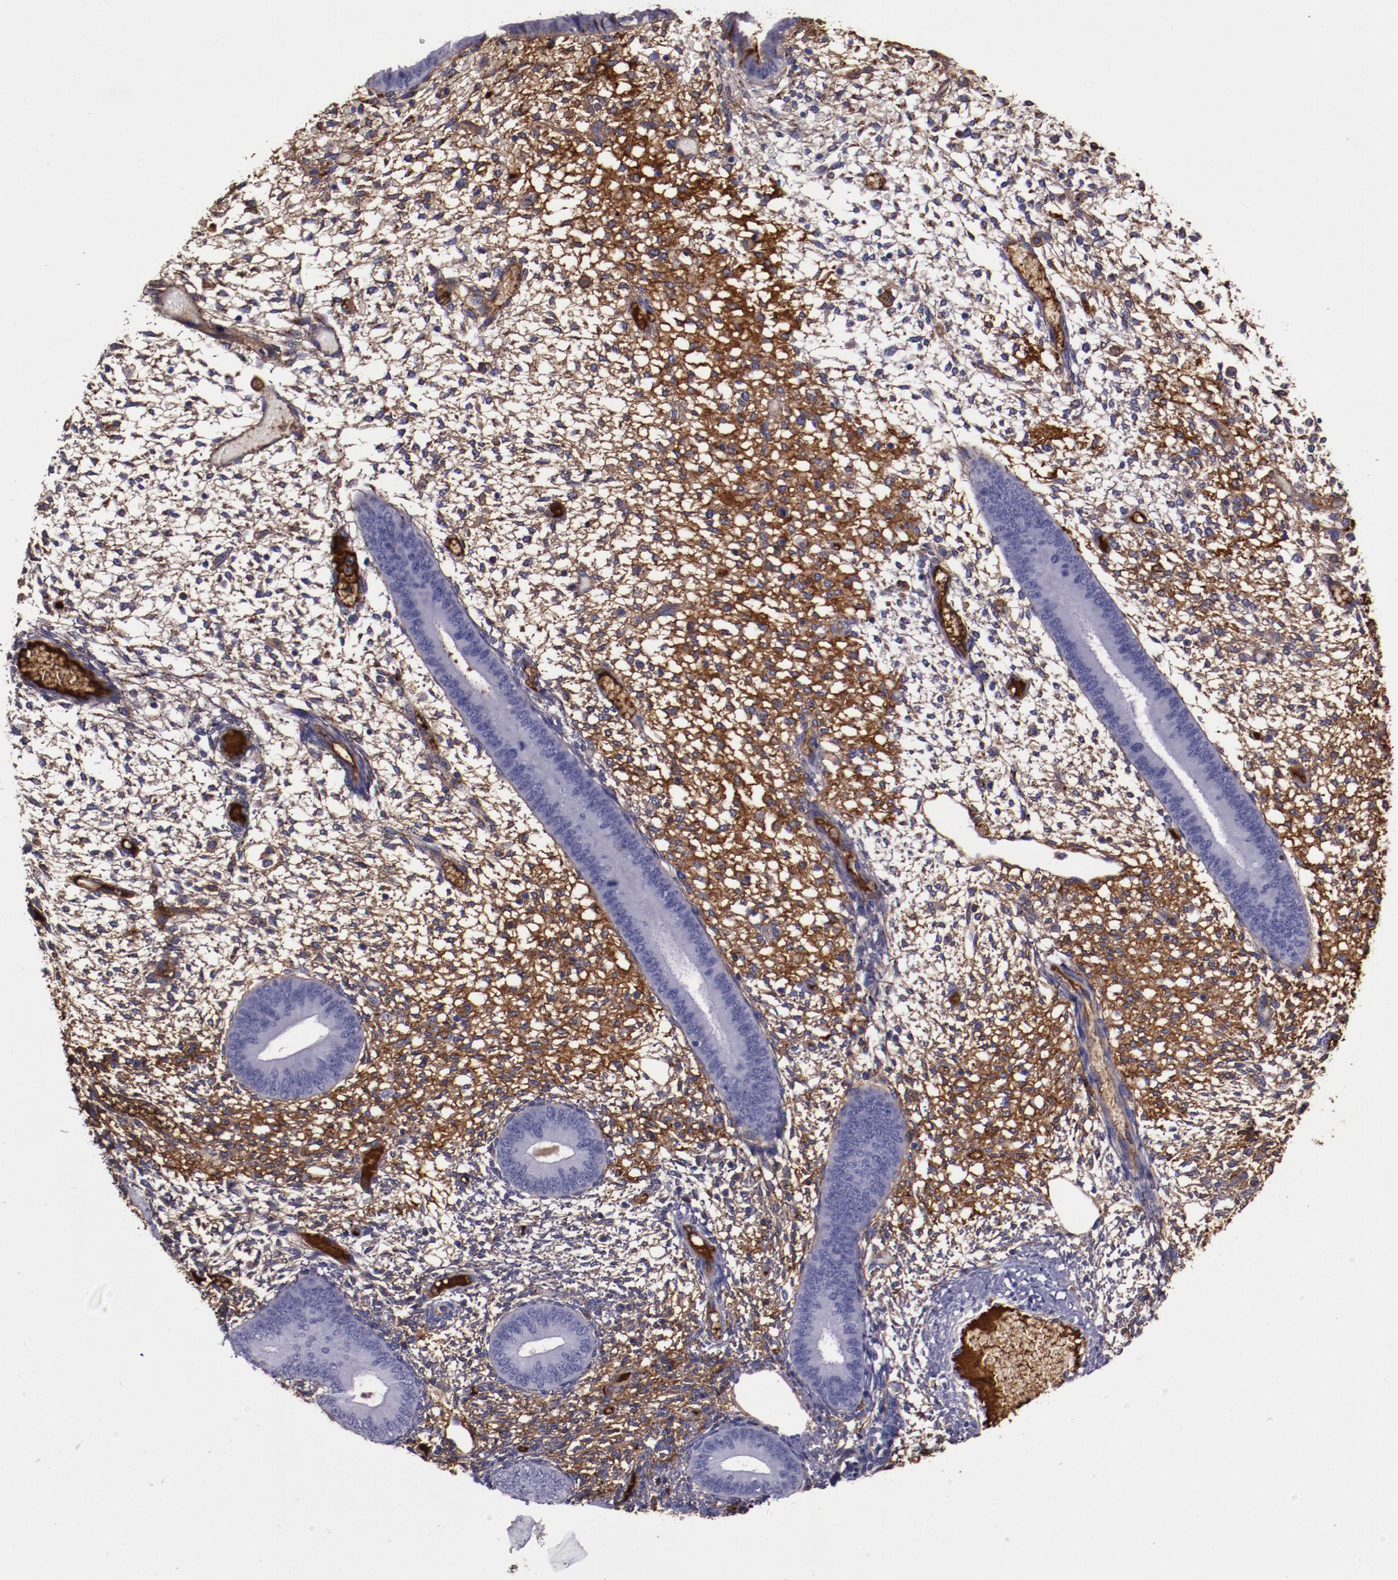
{"staining": {"intensity": "moderate", "quantity": "25%-75%", "location": "cytoplasmic/membranous"}, "tissue": "endometrium", "cell_type": "Cells in endometrial stroma", "image_type": "normal", "snomed": [{"axis": "morphology", "description": "Normal tissue, NOS"}, {"axis": "topography", "description": "Endometrium"}], "caption": "DAB (3,3'-diaminobenzidine) immunohistochemical staining of benign endometrium displays moderate cytoplasmic/membranous protein staining in about 25%-75% of cells in endometrial stroma. Using DAB (3,3'-diaminobenzidine) (brown) and hematoxylin (blue) stains, captured at high magnification using brightfield microscopy.", "gene": "A2M", "patient": {"sex": "female", "age": 42}}